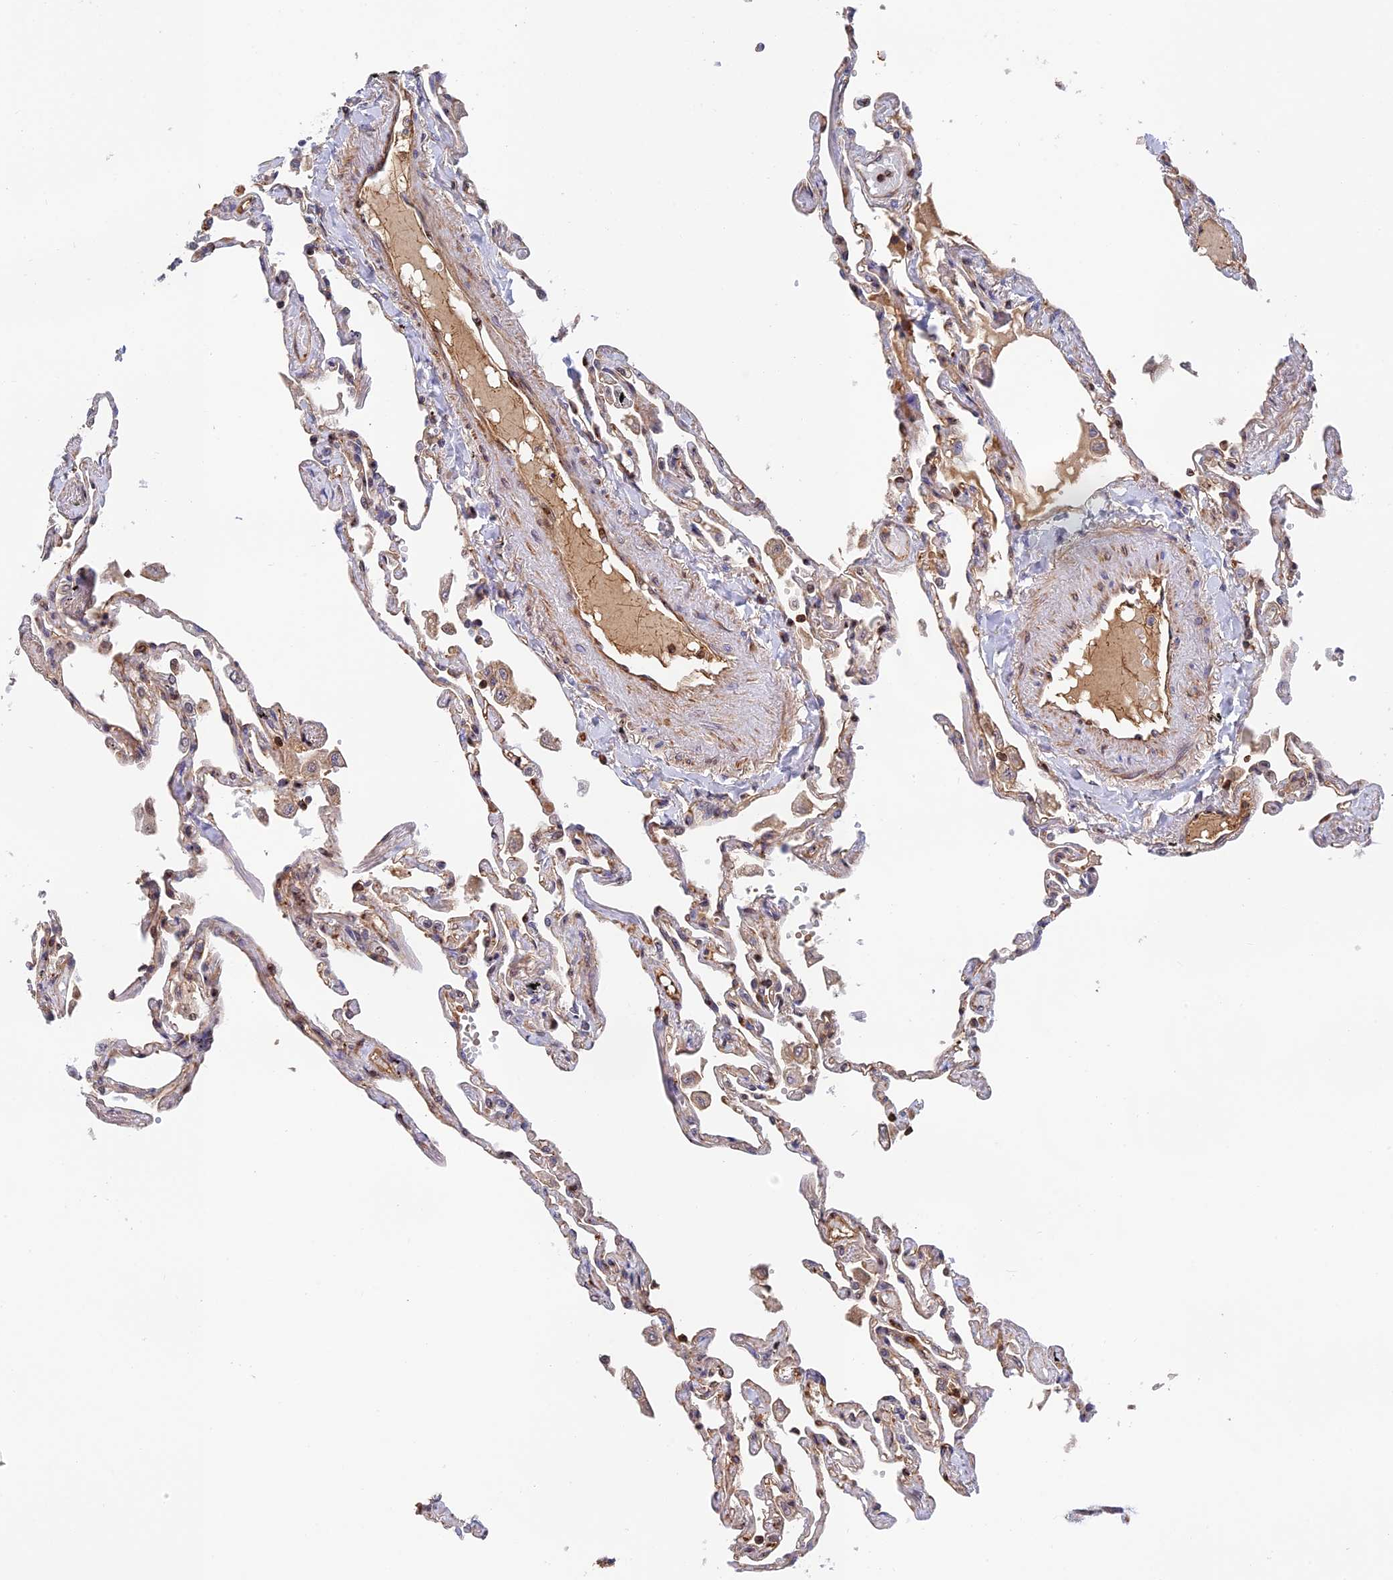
{"staining": {"intensity": "strong", "quantity": "<25%", "location": "cytoplasmic/membranous,nuclear"}, "tissue": "lung", "cell_type": "Alveolar cells", "image_type": "normal", "snomed": [{"axis": "morphology", "description": "Normal tissue, NOS"}, {"axis": "topography", "description": "Lung"}], "caption": "Immunohistochemistry micrograph of unremarkable human lung stained for a protein (brown), which shows medium levels of strong cytoplasmic/membranous,nuclear positivity in approximately <25% of alveolar cells.", "gene": "OSBPL1A", "patient": {"sex": "female", "age": 67}}